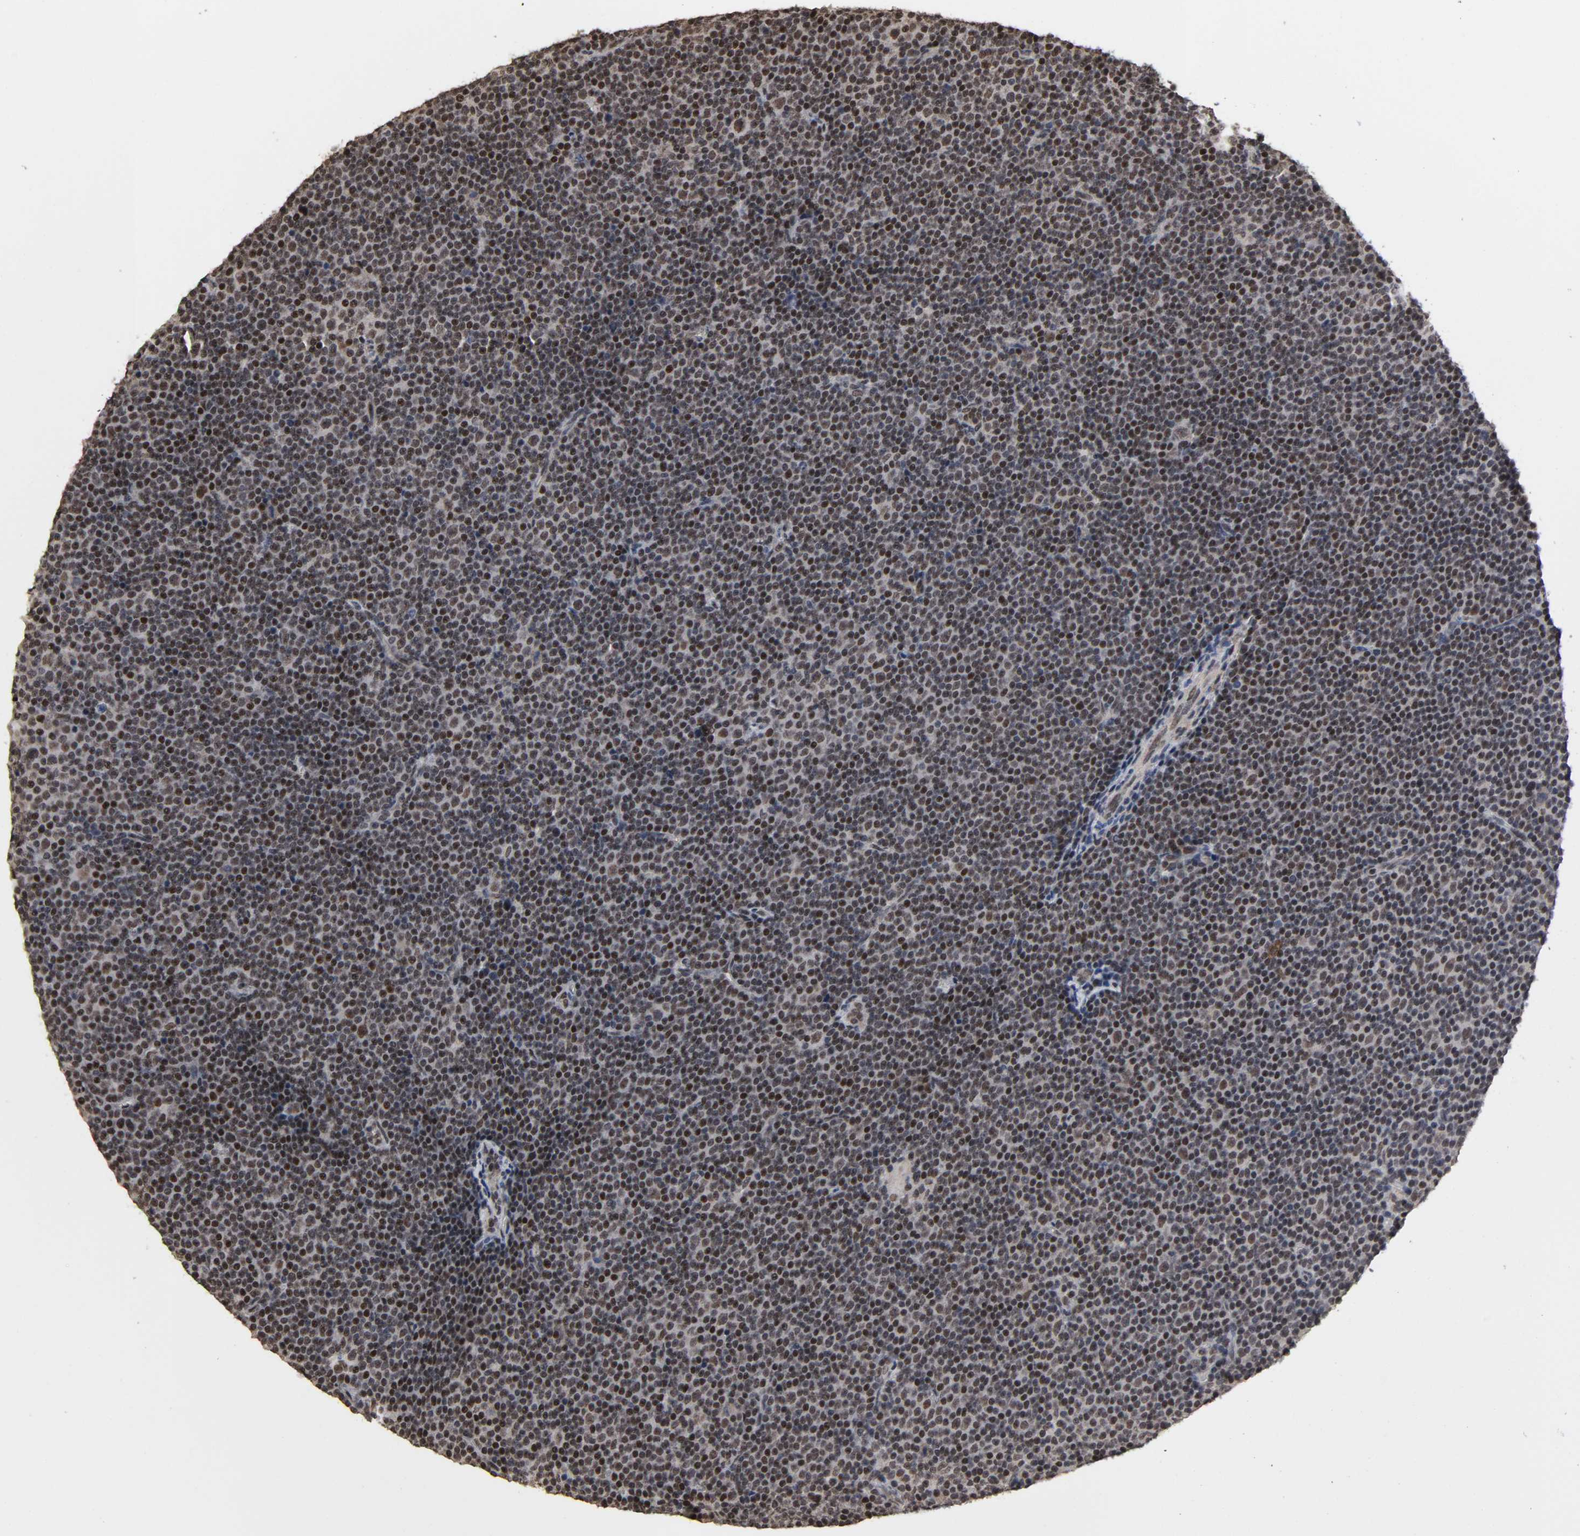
{"staining": {"intensity": "moderate", "quantity": "25%-75%", "location": "cytoplasmic/membranous,nuclear"}, "tissue": "lymphoma", "cell_type": "Tumor cells", "image_type": "cancer", "snomed": [{"axis": "morphology", "description": "Malignant lymphoma, non-Hodgkin's type, Low grade"}, {"axis": "topography", "description": "Lymph node"}], "caption": "Immunohistochemistry (IHC) (DAB (3,3'-diaminobenzidine)) staining of human low-grade malignant lymphoma, non-Hodgkin's type shows moderate cytoplasmic/membranous and nuclear protein positivity in approximately 25%-75% of tumor cells.", "gene": "AHNAK2", "patient": {"sex": "female", "age": 67}}